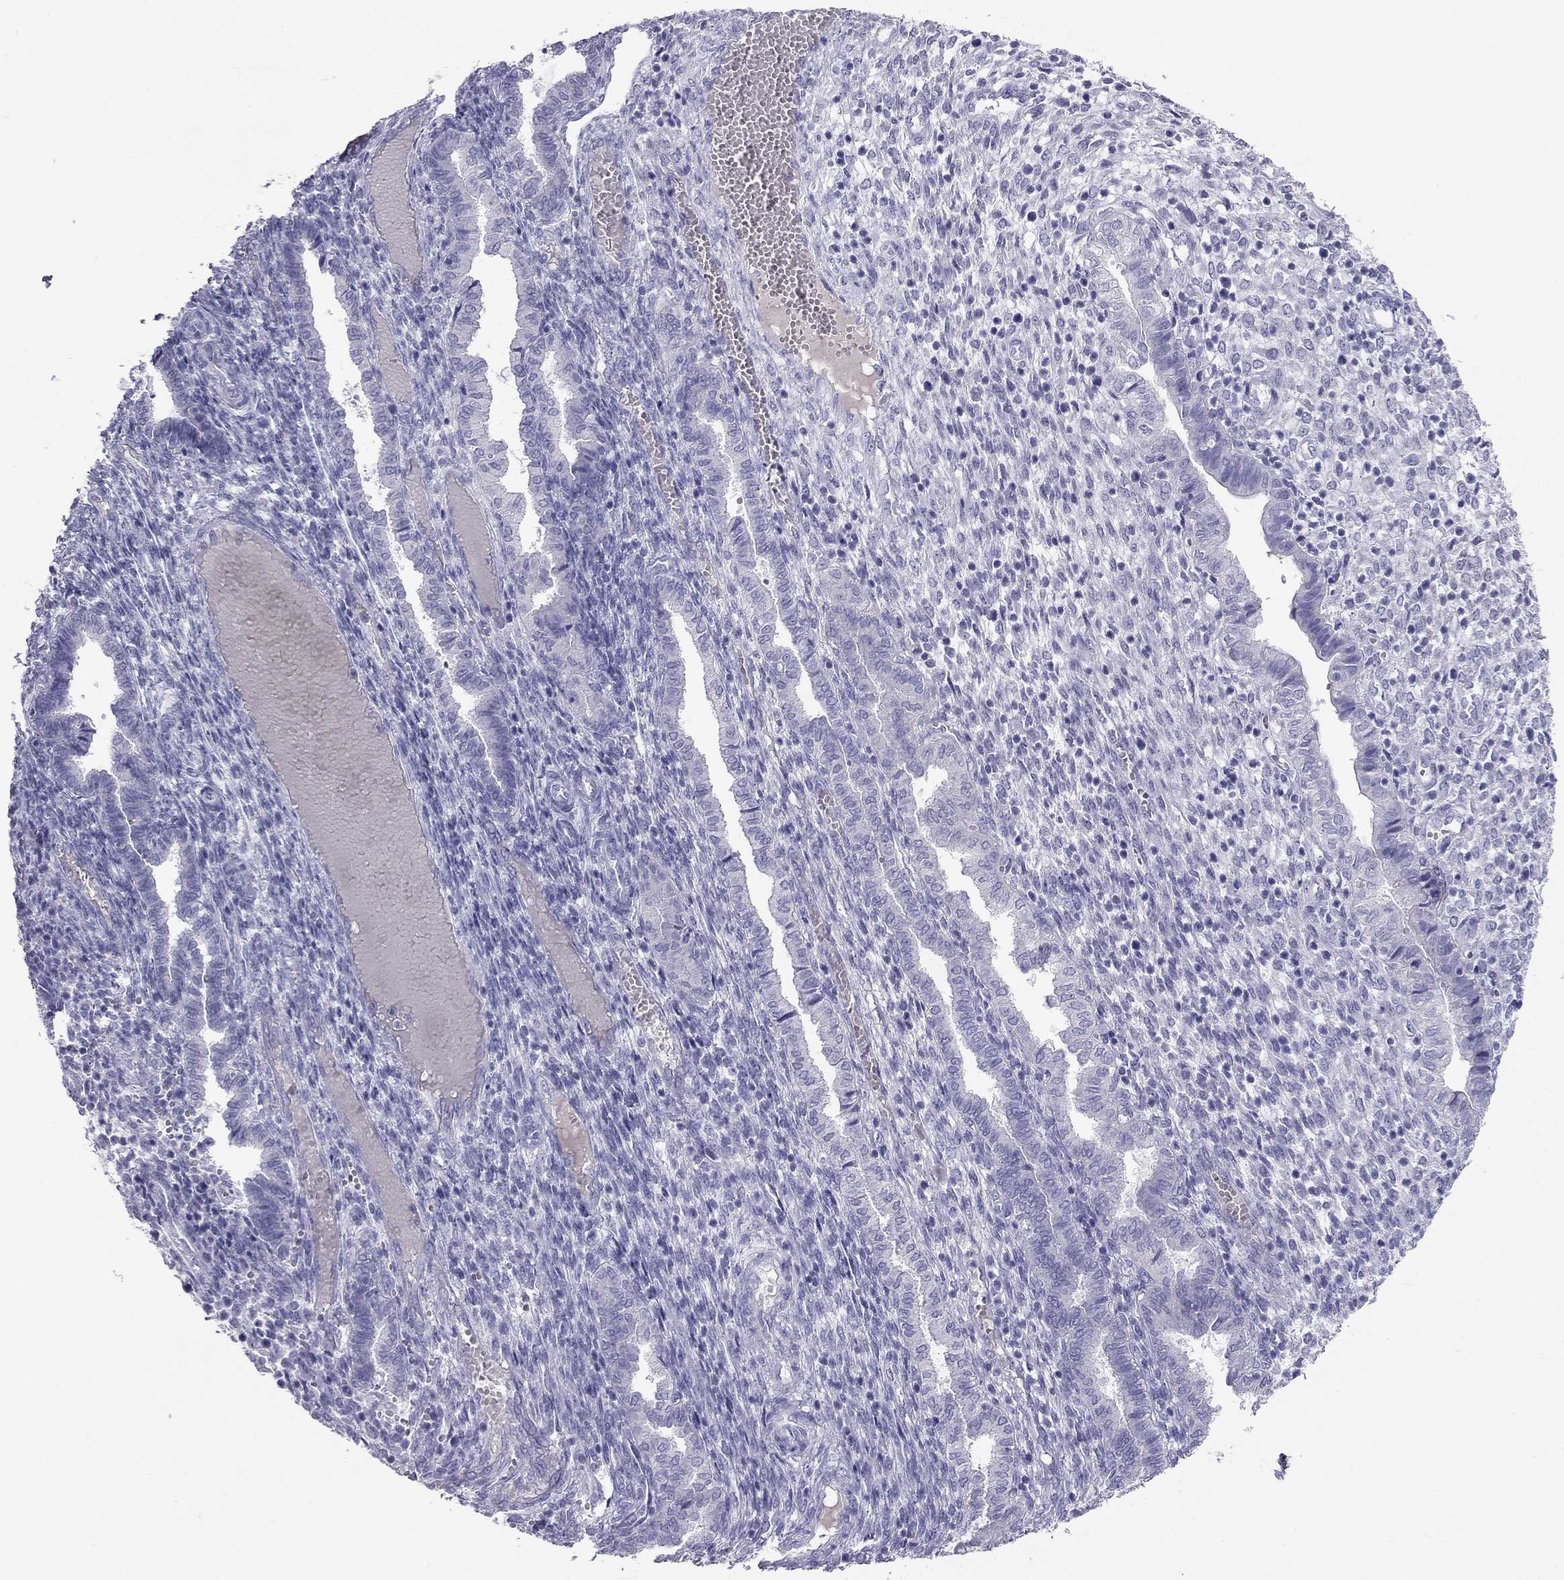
{"staining": {"intensity": "negative", "quantity": "none", "location": "none"}, "tissue": "endometrium", "cell_type": "Cells in endometrial stroma", "image_type": "normal", "snomed": [{"axis": "morphology", "description": "Normal tissue, NOS"}, {"axis": "topography", "description": "Endometrium"}], "caption": "An immunohistochemistry micrograph of normal endometrium is shown. There is no staining in cells in endometrial stroma of endometrium.", "gene": "KLRG1", "patient": {"sex": "female", "age": 43}}